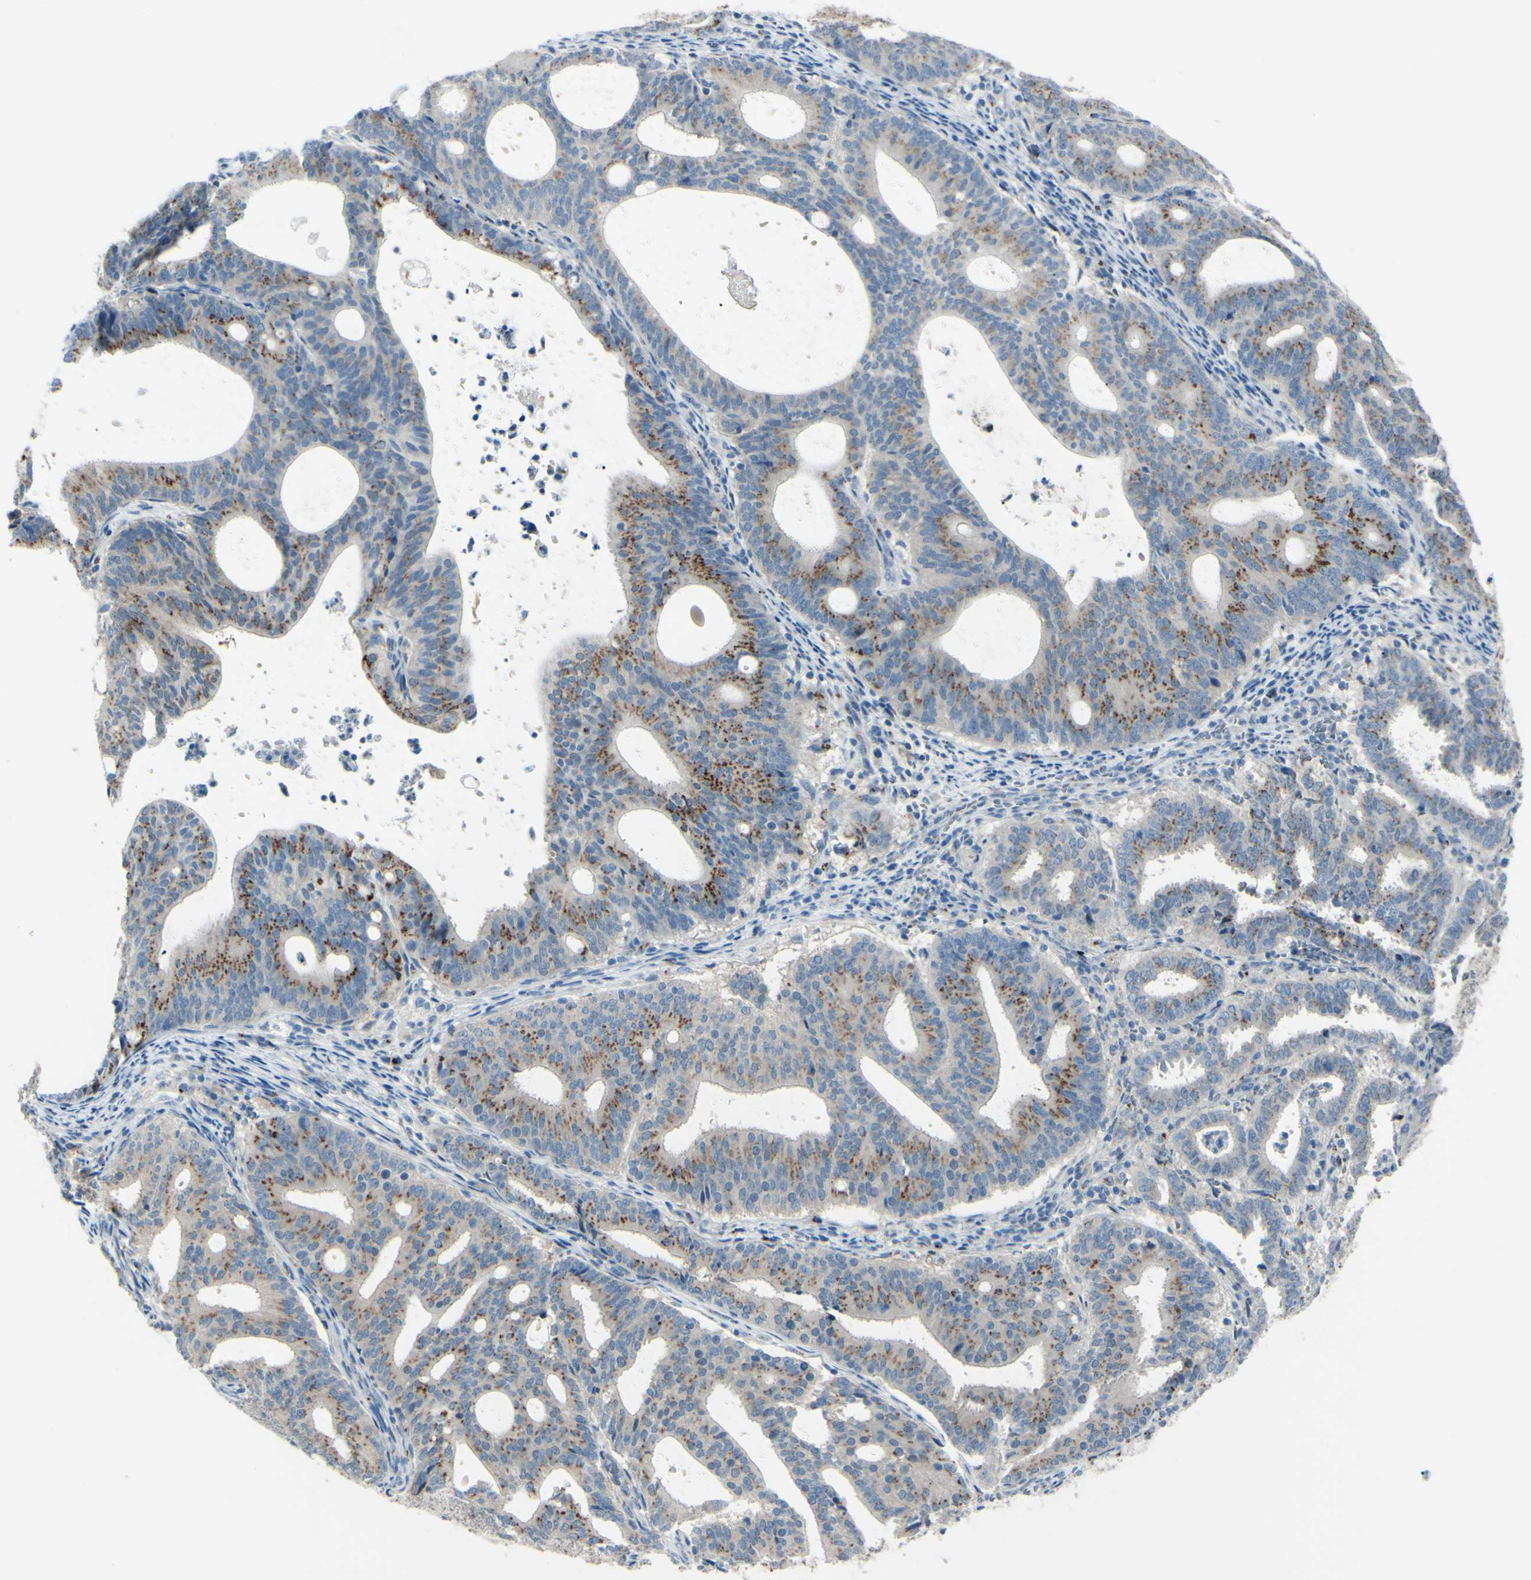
{"staining": {"intensity": "moderate", "quantity": "25%-75%", "location": "cytoplasmic/membranous"}, "tissue": "endometrial cancer", "cell_type": "Tumor cells", "image_type": "cancer", "snomed": [{"axis": "morphology", "description": "Adenocarcinoma, NOS"}, {"axis": "topography", "description": "Uterus"}], "caption": "IHC (DAB (3,3'-diaminobenzidine)) staining of human adenocarcinoma (endometrial) exhibits moderate cytoplasmic/membranous protein expression in about 25%-75% of tumor cells. The staining is performed using DAB brown chromogen to label protein expression. The nuclei are counter-stained blue using hematoxylin.", "gene": "B4GALT1", "patient": {"sex": "female", "age": 83}}